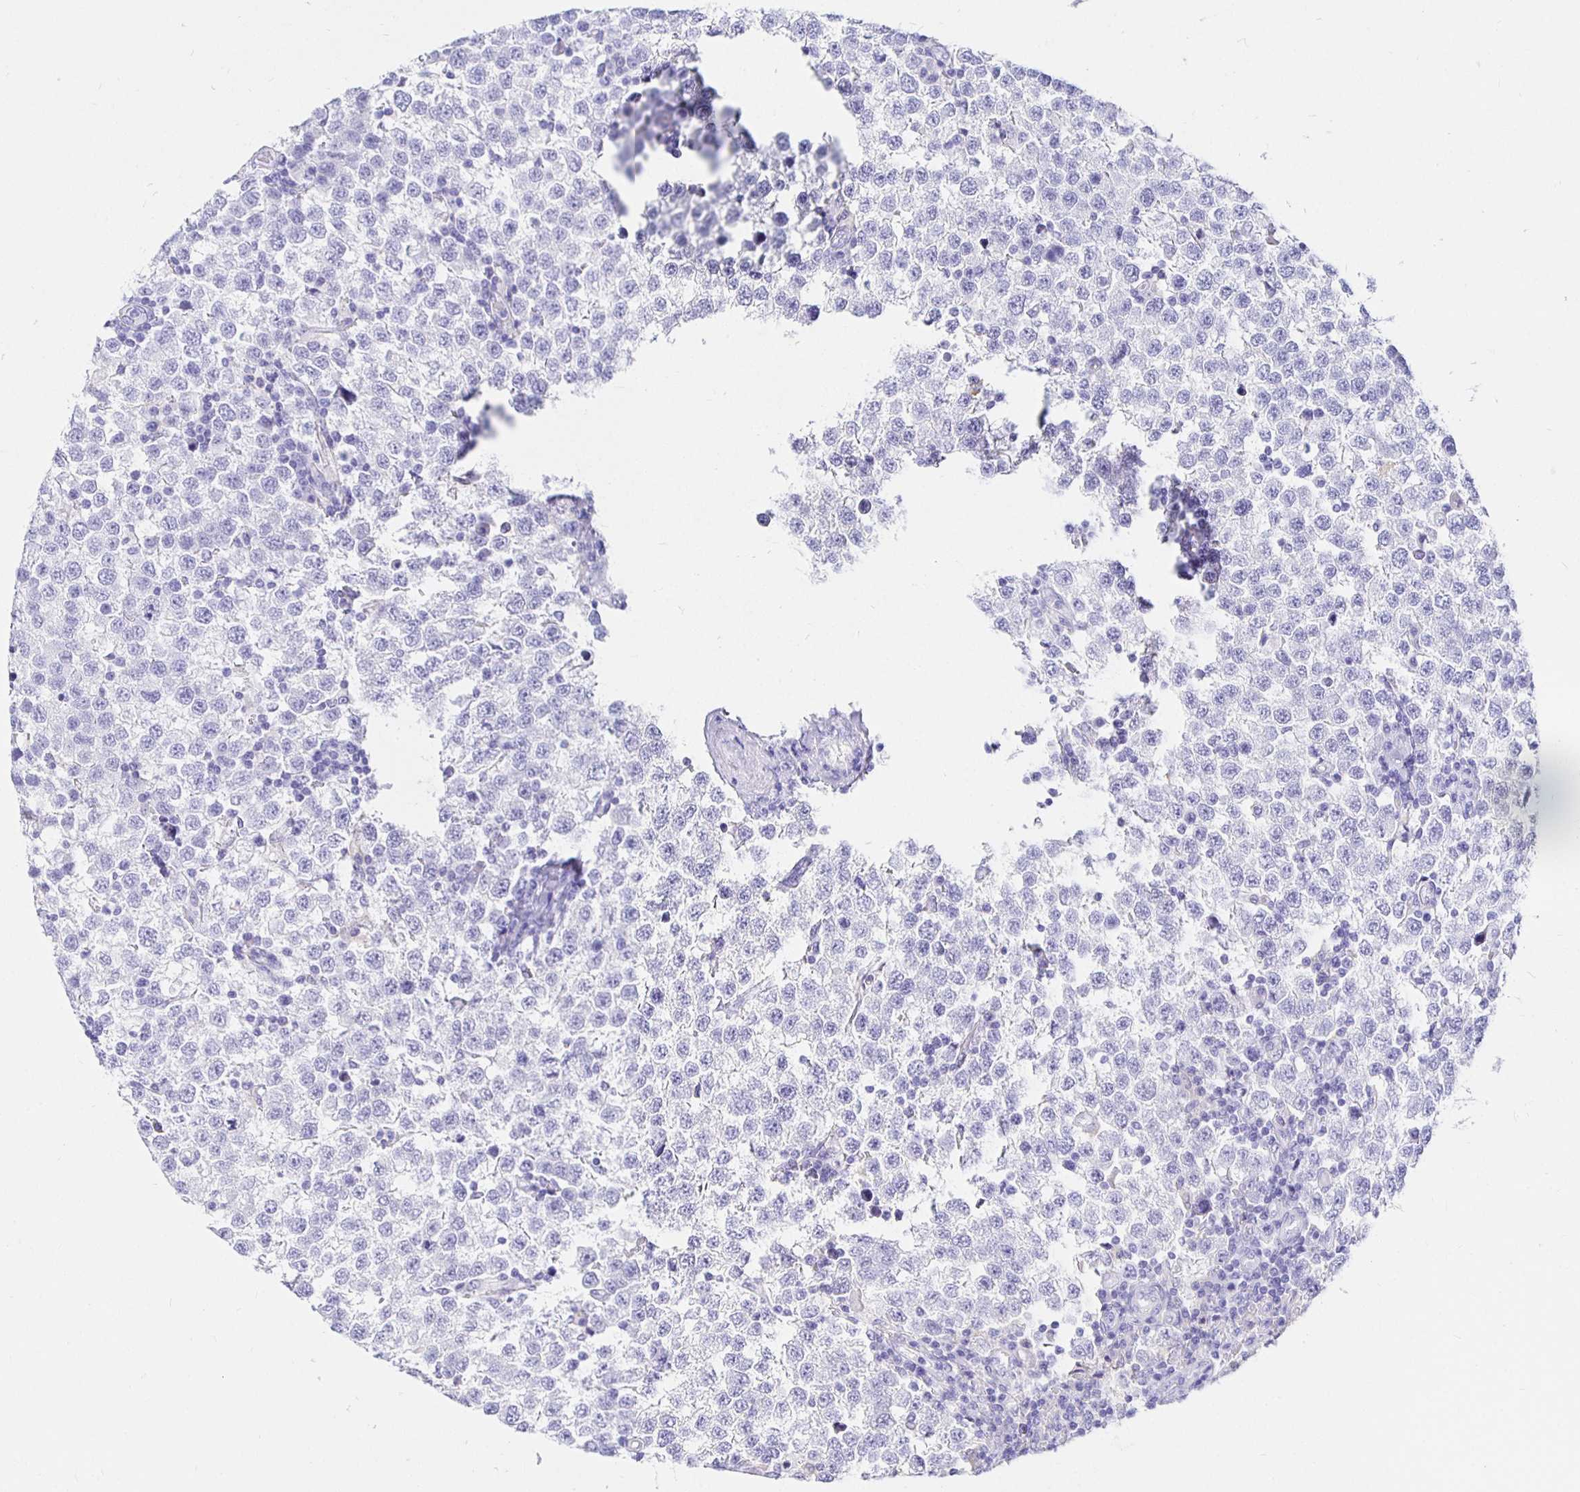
{"staining": {"intensity": "negative", "quantity": "none", "location": "none"}, "tissue": "testis cancer", "cell_type": "Tumor cells", "image_type": "cancer", "snomed": [{"axis": "morphology", "description": "Seminoma, NOS"}, {"axis": "topography", "description": "Testis"}], "caption": "Immunohistochemistry image of human testis seminoma stained for a protein (brown), which shows no positivity in tumor cells.", "gene": "UMOD", "patient": {"sex": "male", "age": 34}}